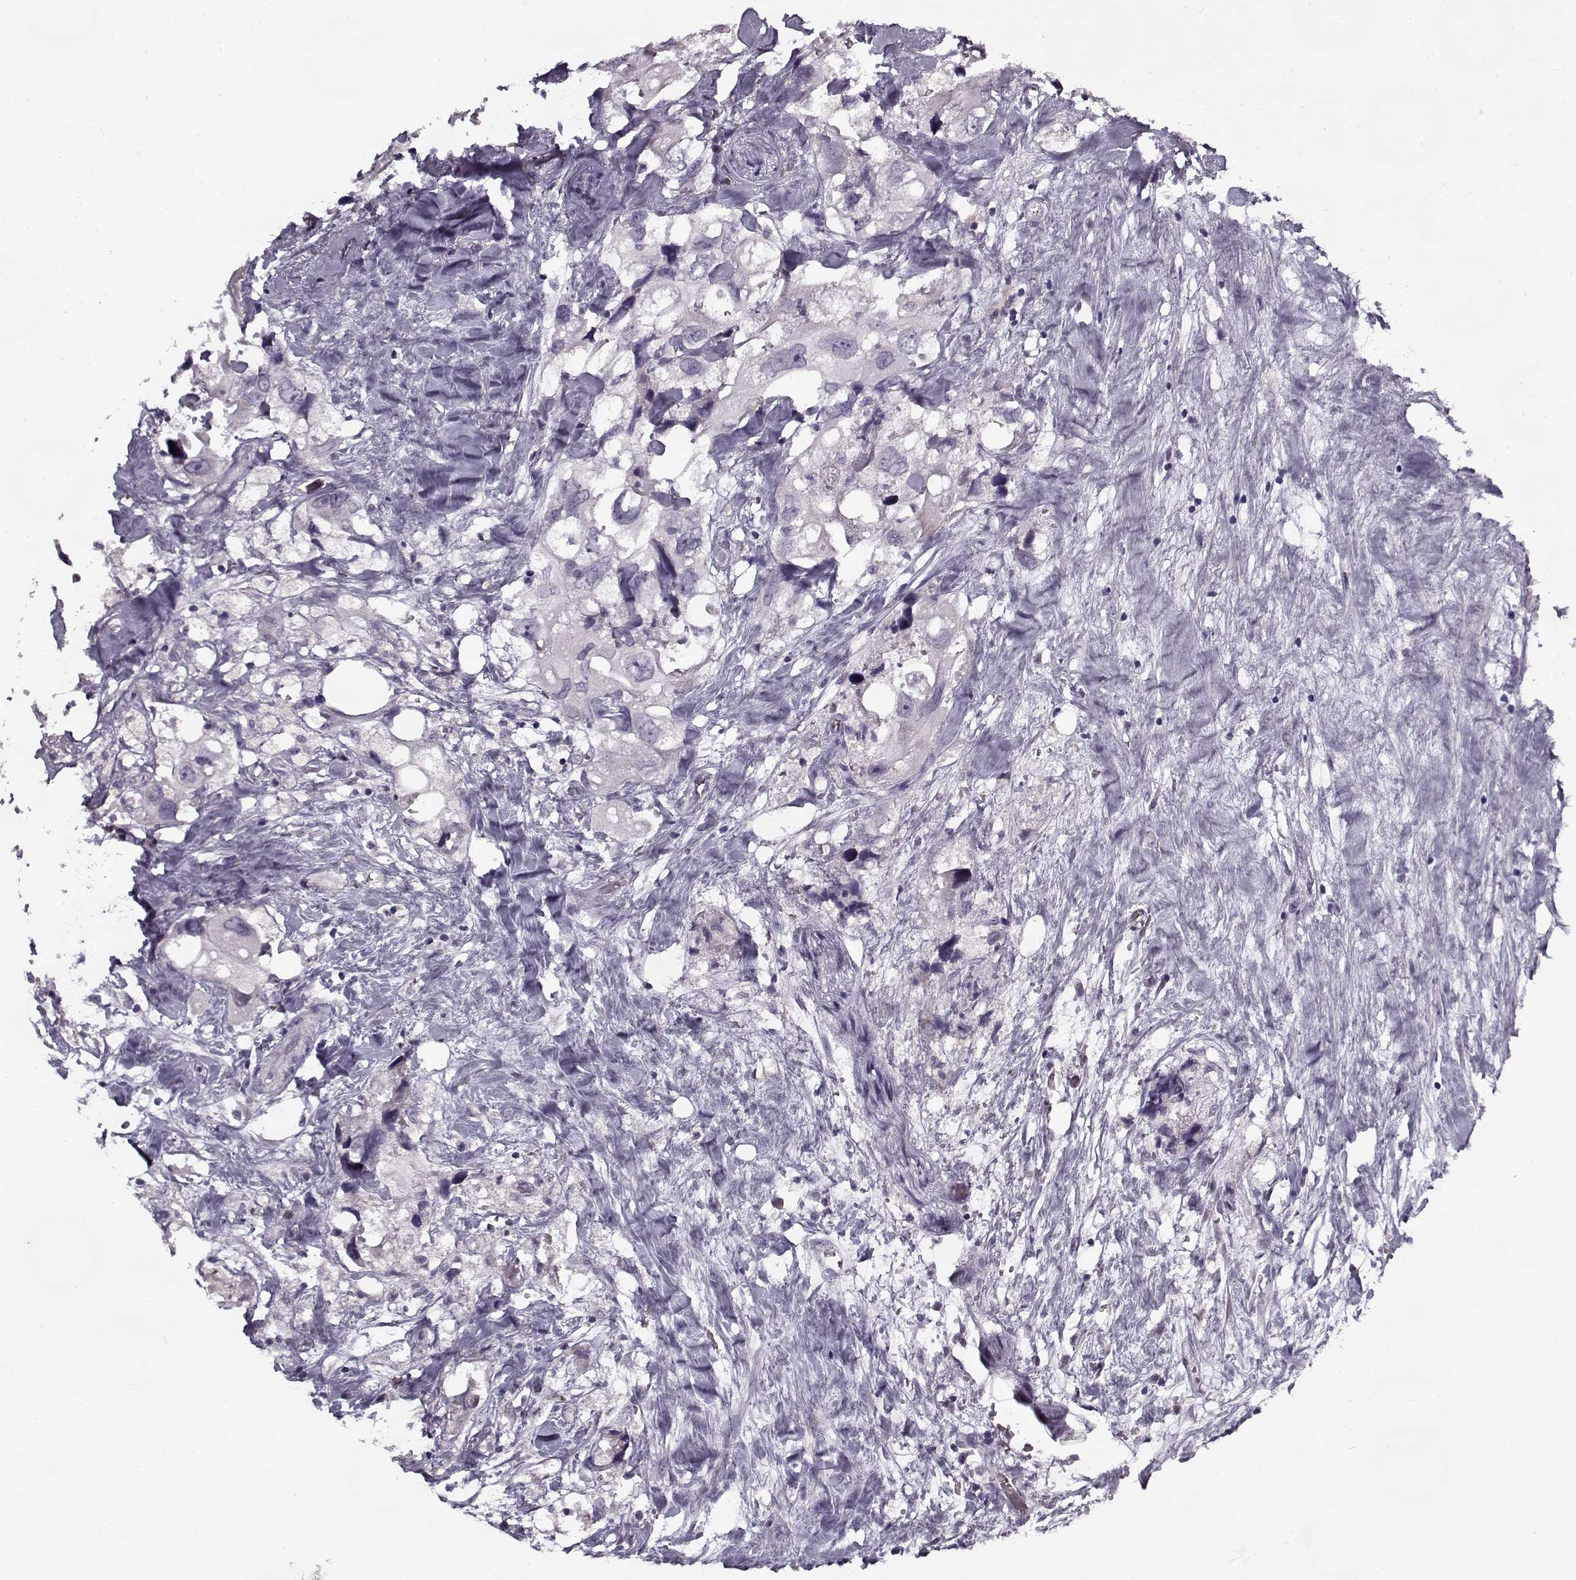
{"staining": {"intensity": "negative", "quantity": "none", "location": "none"}, "tissue": "urothelial cancer", "cell_type": "Tumor cells", "image_type": "cancer", "snomed": [{"axis": "morphology", "description": "Urothelial carcinoma, High grade"}, {"axis": "topography", "description": "Urinary bladder"}], "caption": "Tumor cells show no significant positivity in urothelial carcinoma (high-grade).", "gene": "KRT9", "patient": {"sex": "male", "age": 59}}